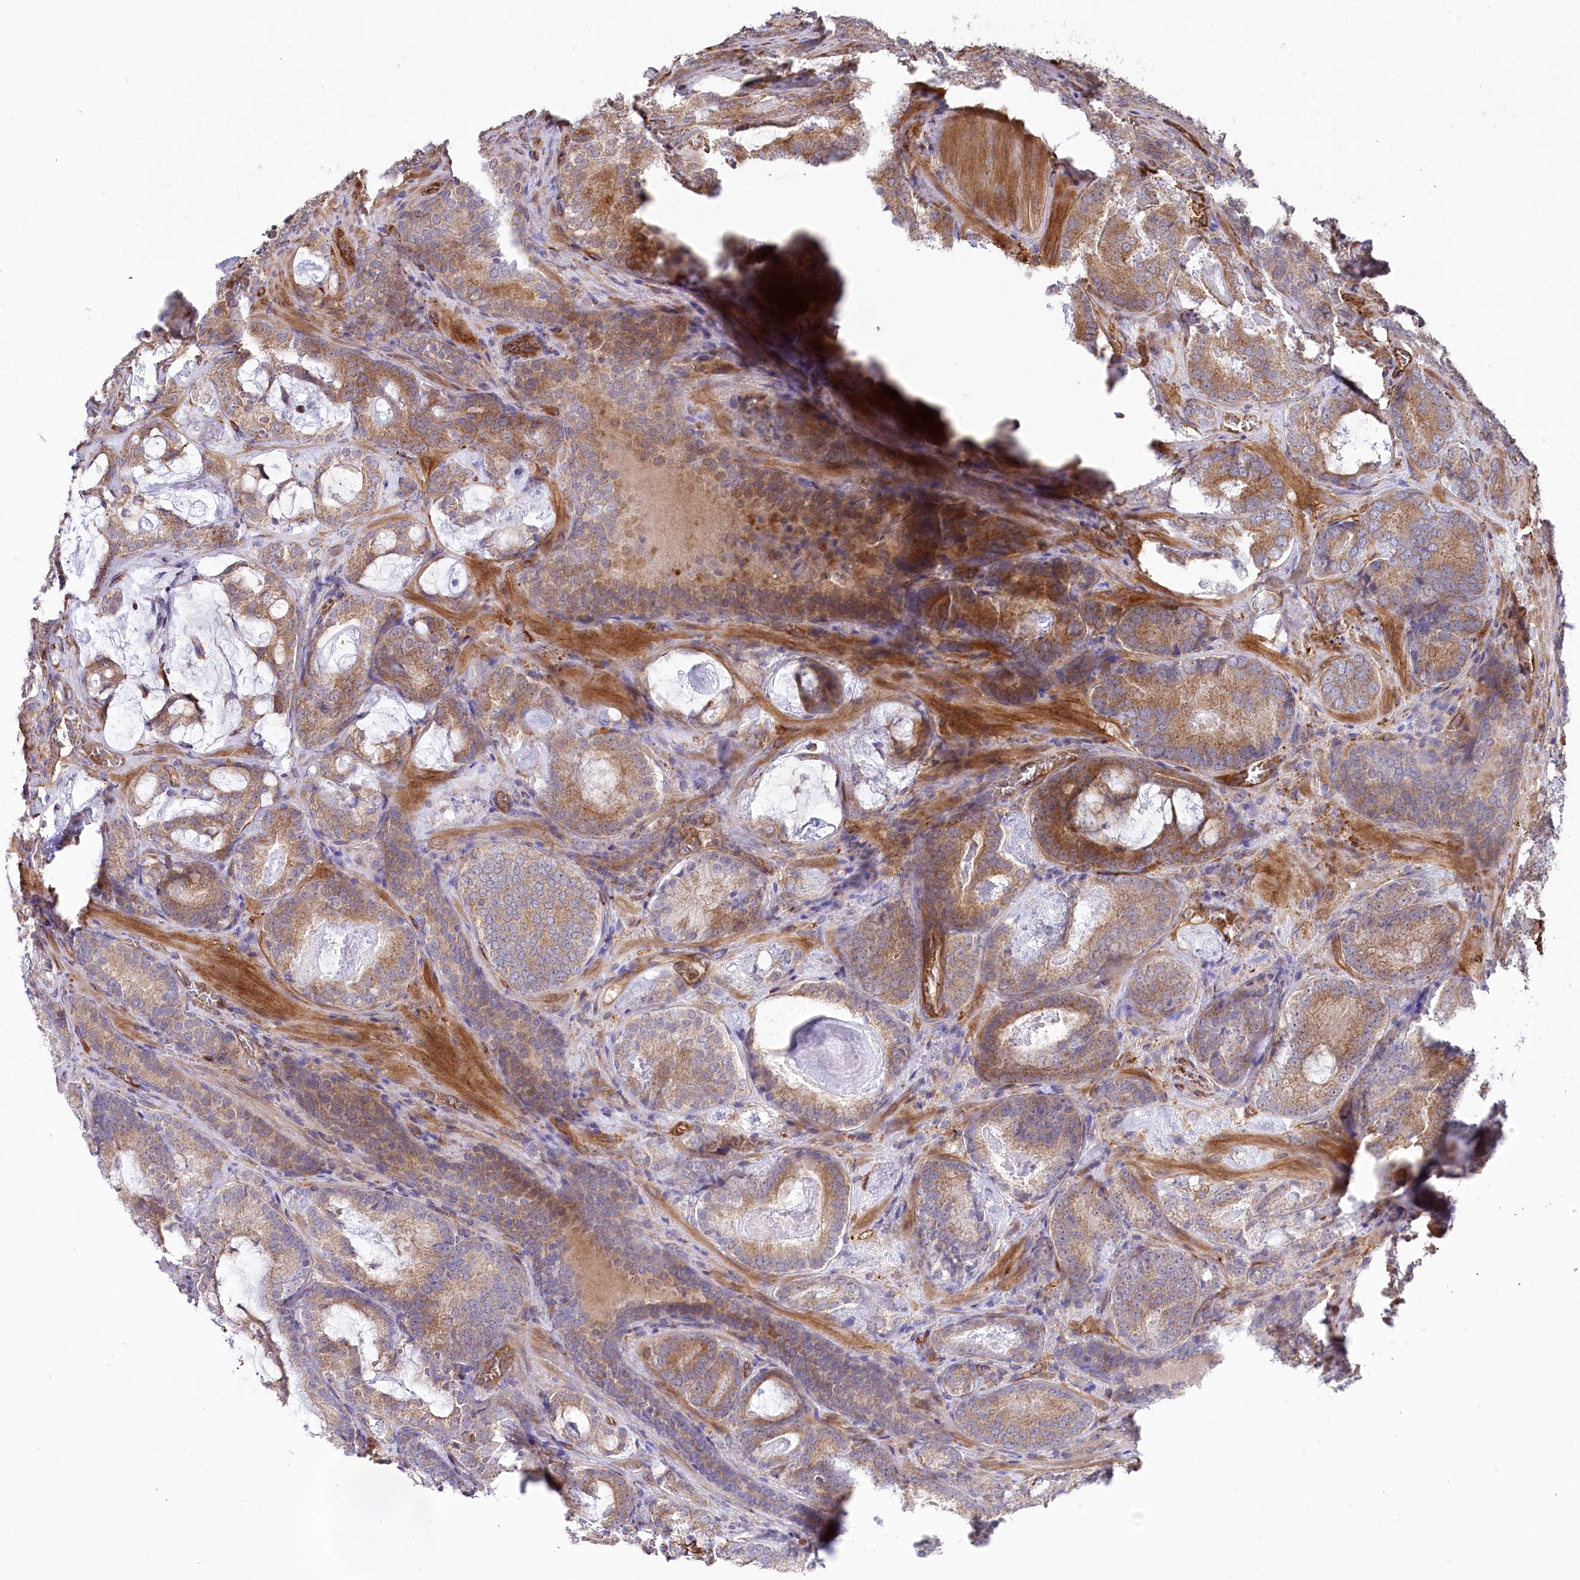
{"staining": {"intensity": "moderate", "quantity": ">75%", "location": "cytoplasmic/membranous"}, "tissue": "prostate cancer", "cell_type": "Tumor cells", "image_type": "cancer", "snomed": [{"axis": "morphology", "description": "Adenocarcinoma, Low grade"}, {"axis": "topography", "description": "Prostate"}], "caption": "A brown stain highlights moderate cytoplasmic/membranous positivity of a protein in prostate cancer tumor cells. The protein is shown in brown color, while the nuclei are stained blue.", "gene": "MTPAP", "patient": {"sex": "male", "age": 60}}